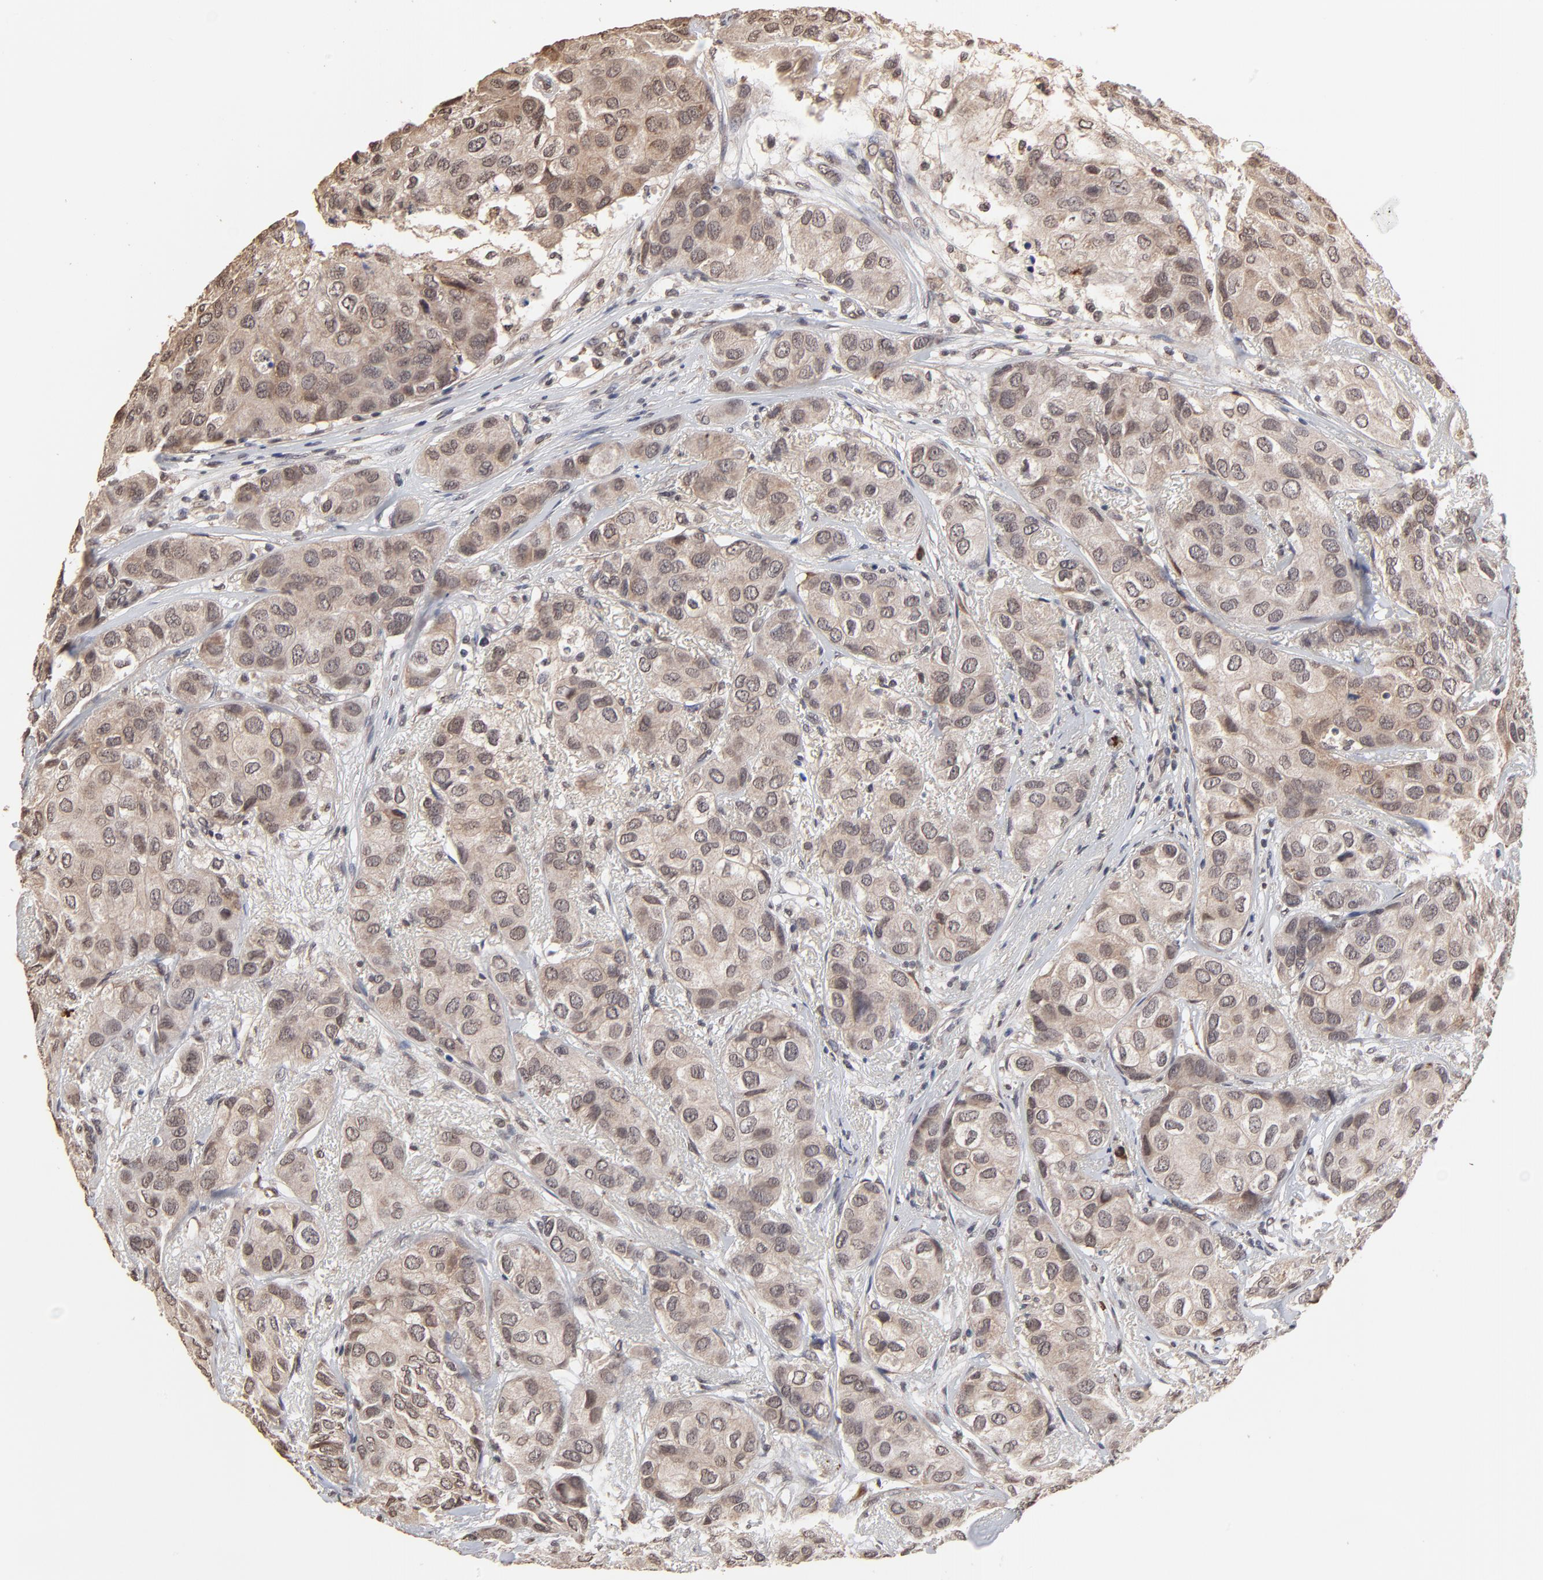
{"staining": {"intensity": "weak", "quantity": "25%-75%", "location": "cytoplasmic/membranous"}, "tissue": "breast cancer", "cell_type": "Tumor cells", "image_type": "cancer", "snomed": [{"axis": "morphology", "description": "Duct carcinoma"}, {"axis": "topography", "description": "Breast"}], "caption": "High-magnification brightfield microscopy of infiltrating ductal carcinoma (breast) stained with DAB (3,3'-diaminobenzidine) (brown) and counterstained with hematoxylin (blue). tumor cells exhibit weak cytoplasmic/membranous positivity is seen in about25%-75% of cells. Nuclei are stained in blue.", "gene": "CHM", "patient": {"sex": "female", "age": 68}}